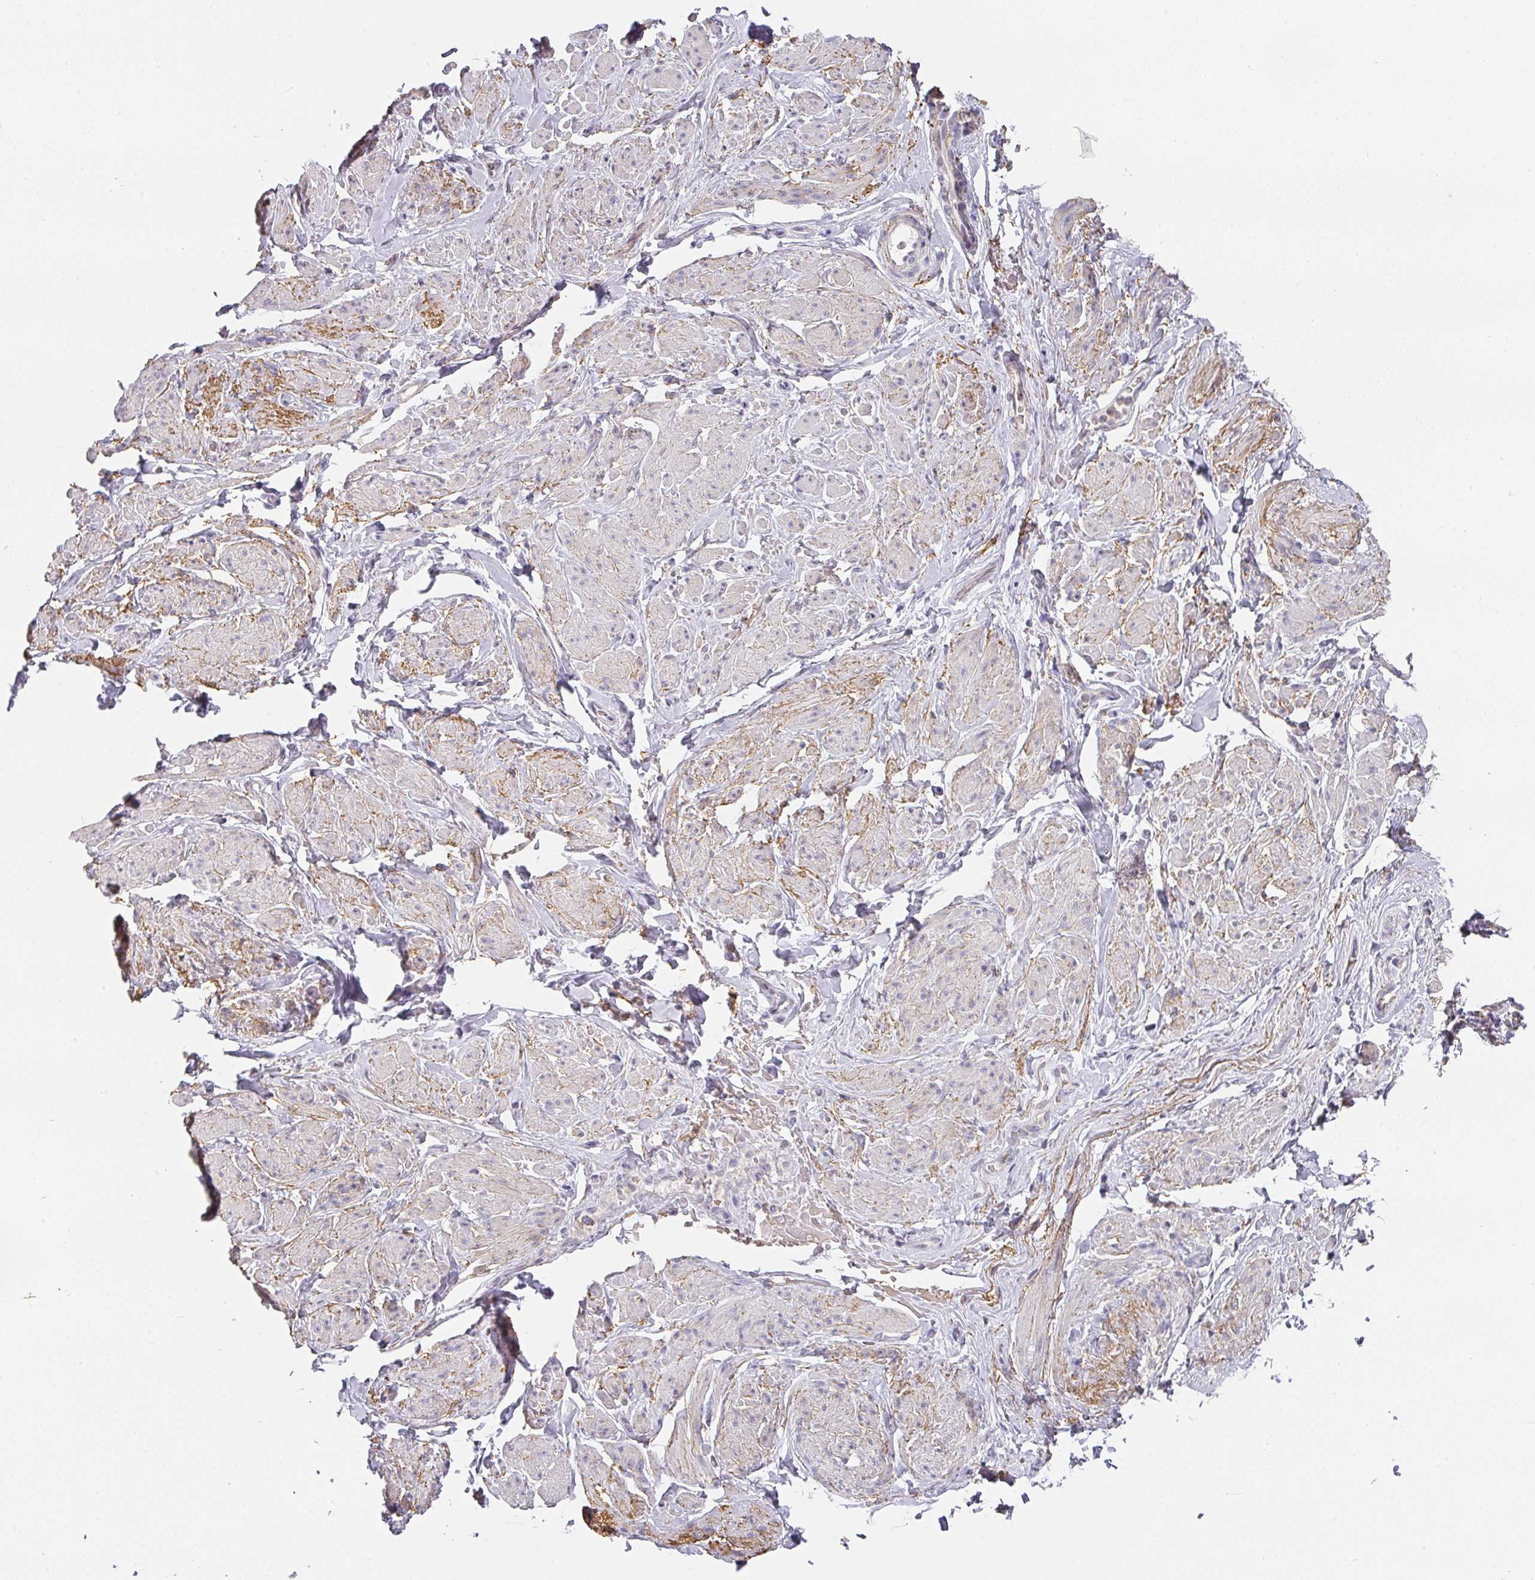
{"staining": {"intensity": "moderate", "quantity": "<25%", "location": "cytoplasmic/membranous"}, "tissue": "smooth muscle", "cell_type": "Smooth muscle cells", "image_type": "normal", "snomed": [{"axis": "morphology", "description": "Normal tissue, NOS"}, {"axis": "topography", "description": "Smooth muscle"}, {"axis": "topography", "description": "Peripheral nerve tissue"}], "caption": "Smooth muscle stained with DAB (3,3'-diaminobenzidine) IHC exhibits low levels of moderate cytoplasmic/membranous staining in about <25% of smooth muscle cells.", "gene": "FOXN4", "patient": {"sex": "male", "age": 69}}